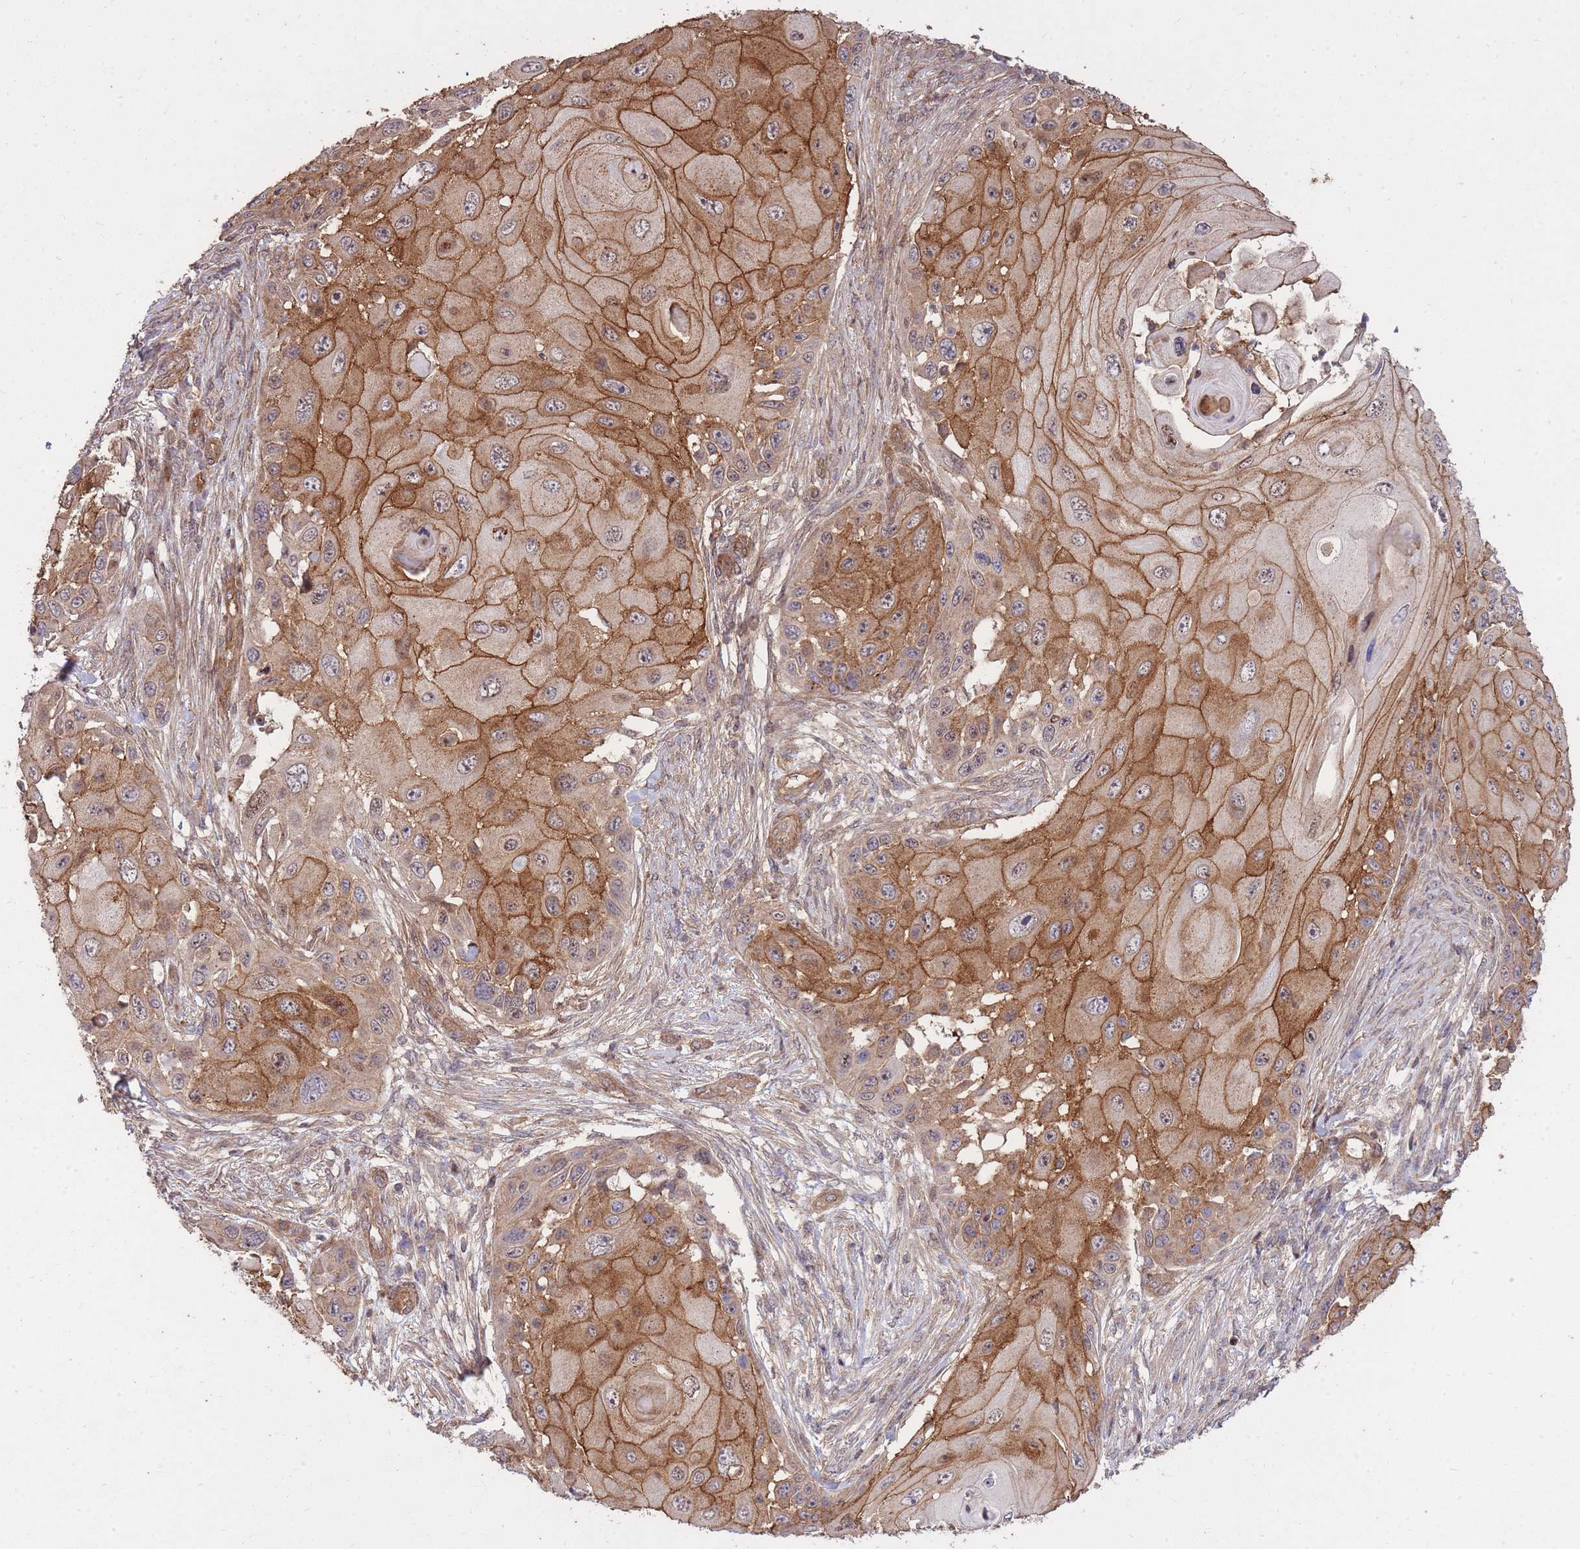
{"staining": {"intensity": "moderate", "quantity": ">75%", "location": "cytoplasmic/membranous"}, "tissue": "skin cancer", "cell_type": "Tumor cells", "image_type": "cancer", "snomed": [{"axis": "morphology", "description": "Squamous cell carcinoma, NOS"}, {"axis": "topography", "description": "Skin"}], "caption": "A brown stain labels moderate cytoplasmic/membranous staining of a protein in human squamous cell carcinoma (skin) tumor cells. (DAB (3,3'-diaminobenzidine) = brown stain, brightfield microscopy at high magnification).", "gene": "PLD1", "patient": {"sex": "female", "age": 44}}